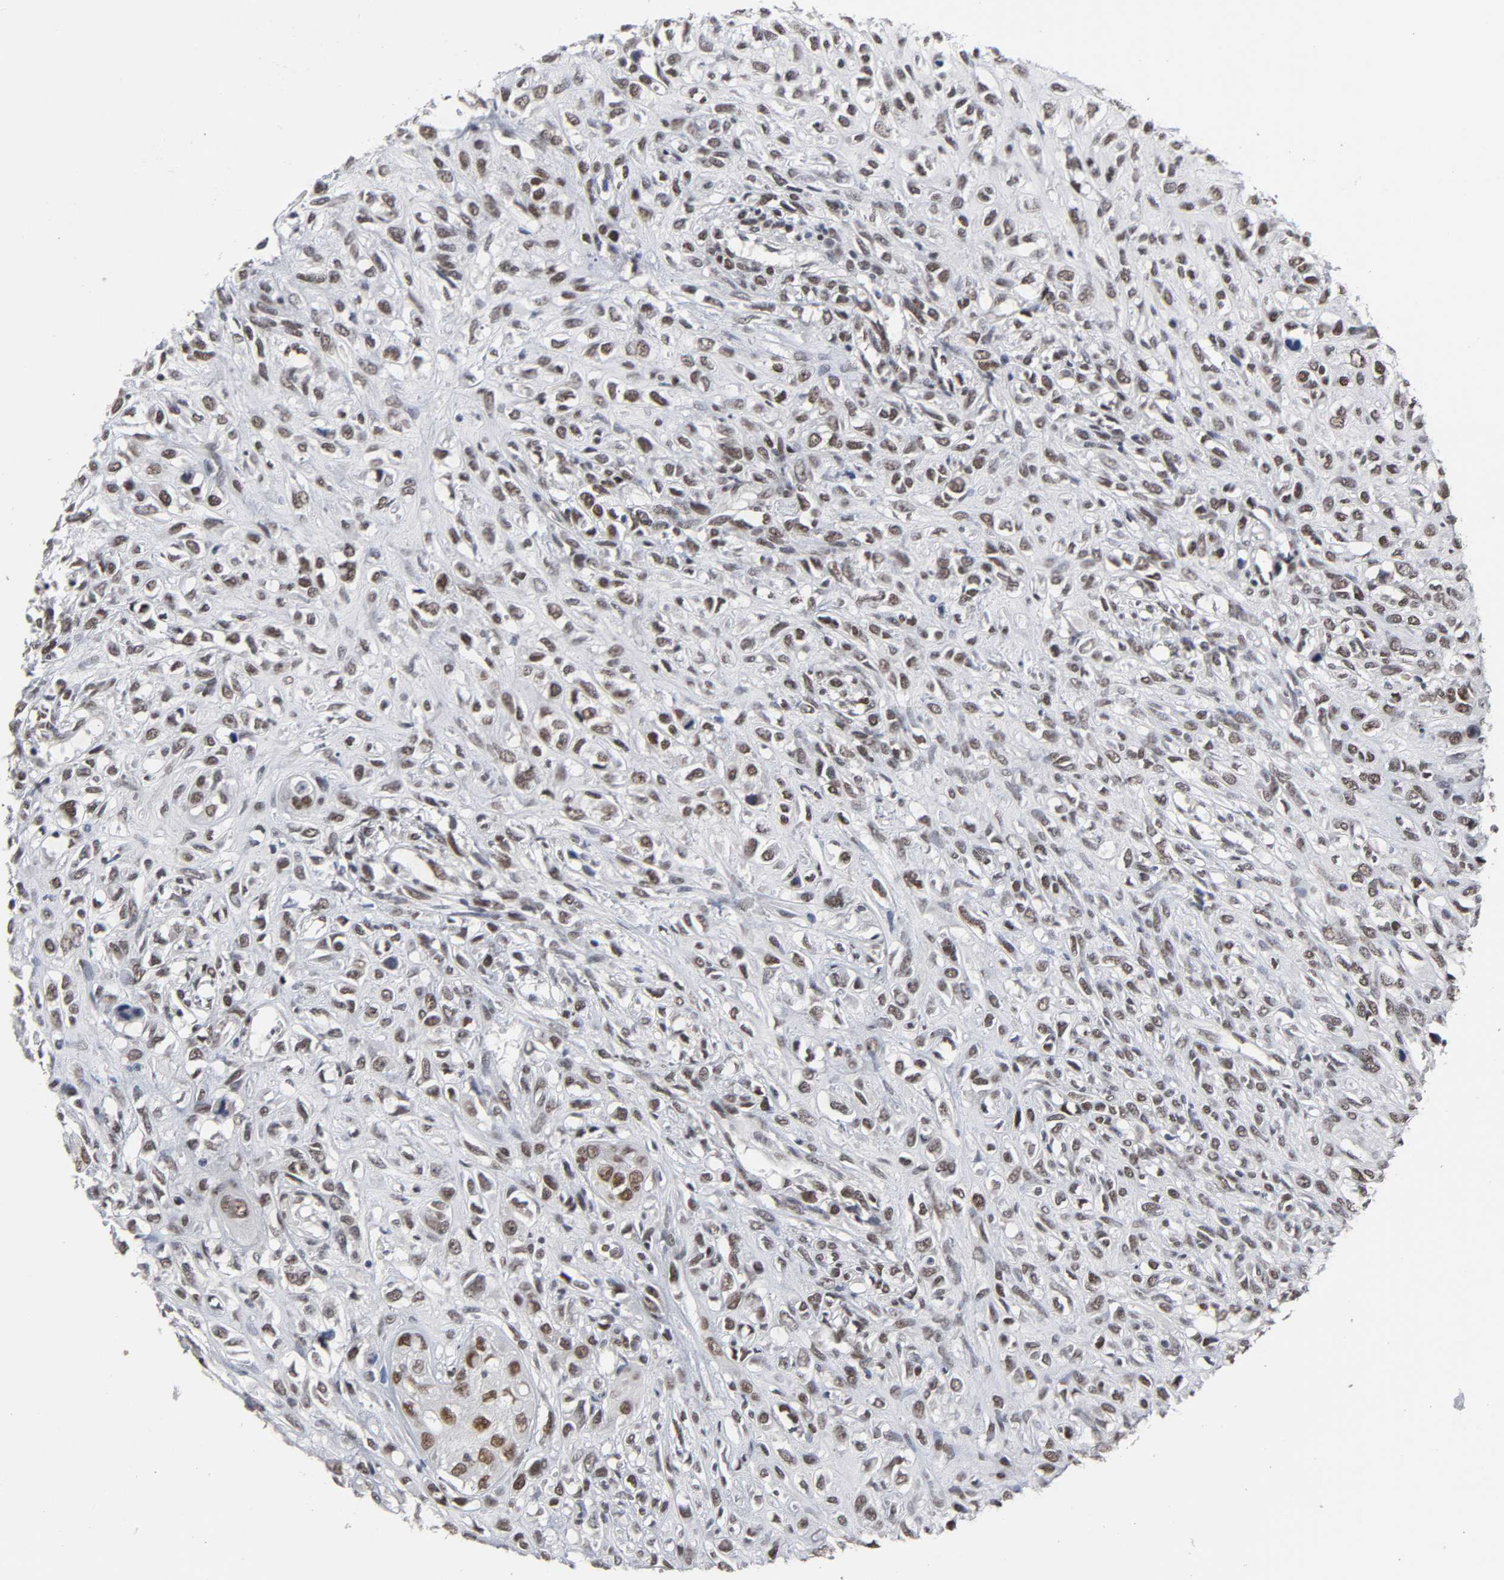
{"staining": {"intensity": "moderate", "quantity": "25%-75%", "location": "nuclear"}, "tissue": "head and neck cancer", "cell_type": "Tumor cells", "image_type": "cancer", "snomed": [{"axis": "morphology", "description": "Necrosis, NOS"}, {"axis": "morphology", "description": "Neoplasm, malignant, NOS"}, {"axis": "topography", "description": "Salivary gland"}, {"axis": "topography", "description": "Head-Neck"}], "caption": "An image of human head and neck malignant neoplasm stained for a protein demonstrates moderate nuclear brown staining in tumor cells.", "gene": "TRIM33", "patient": {"sex": "male", "age": 43}}